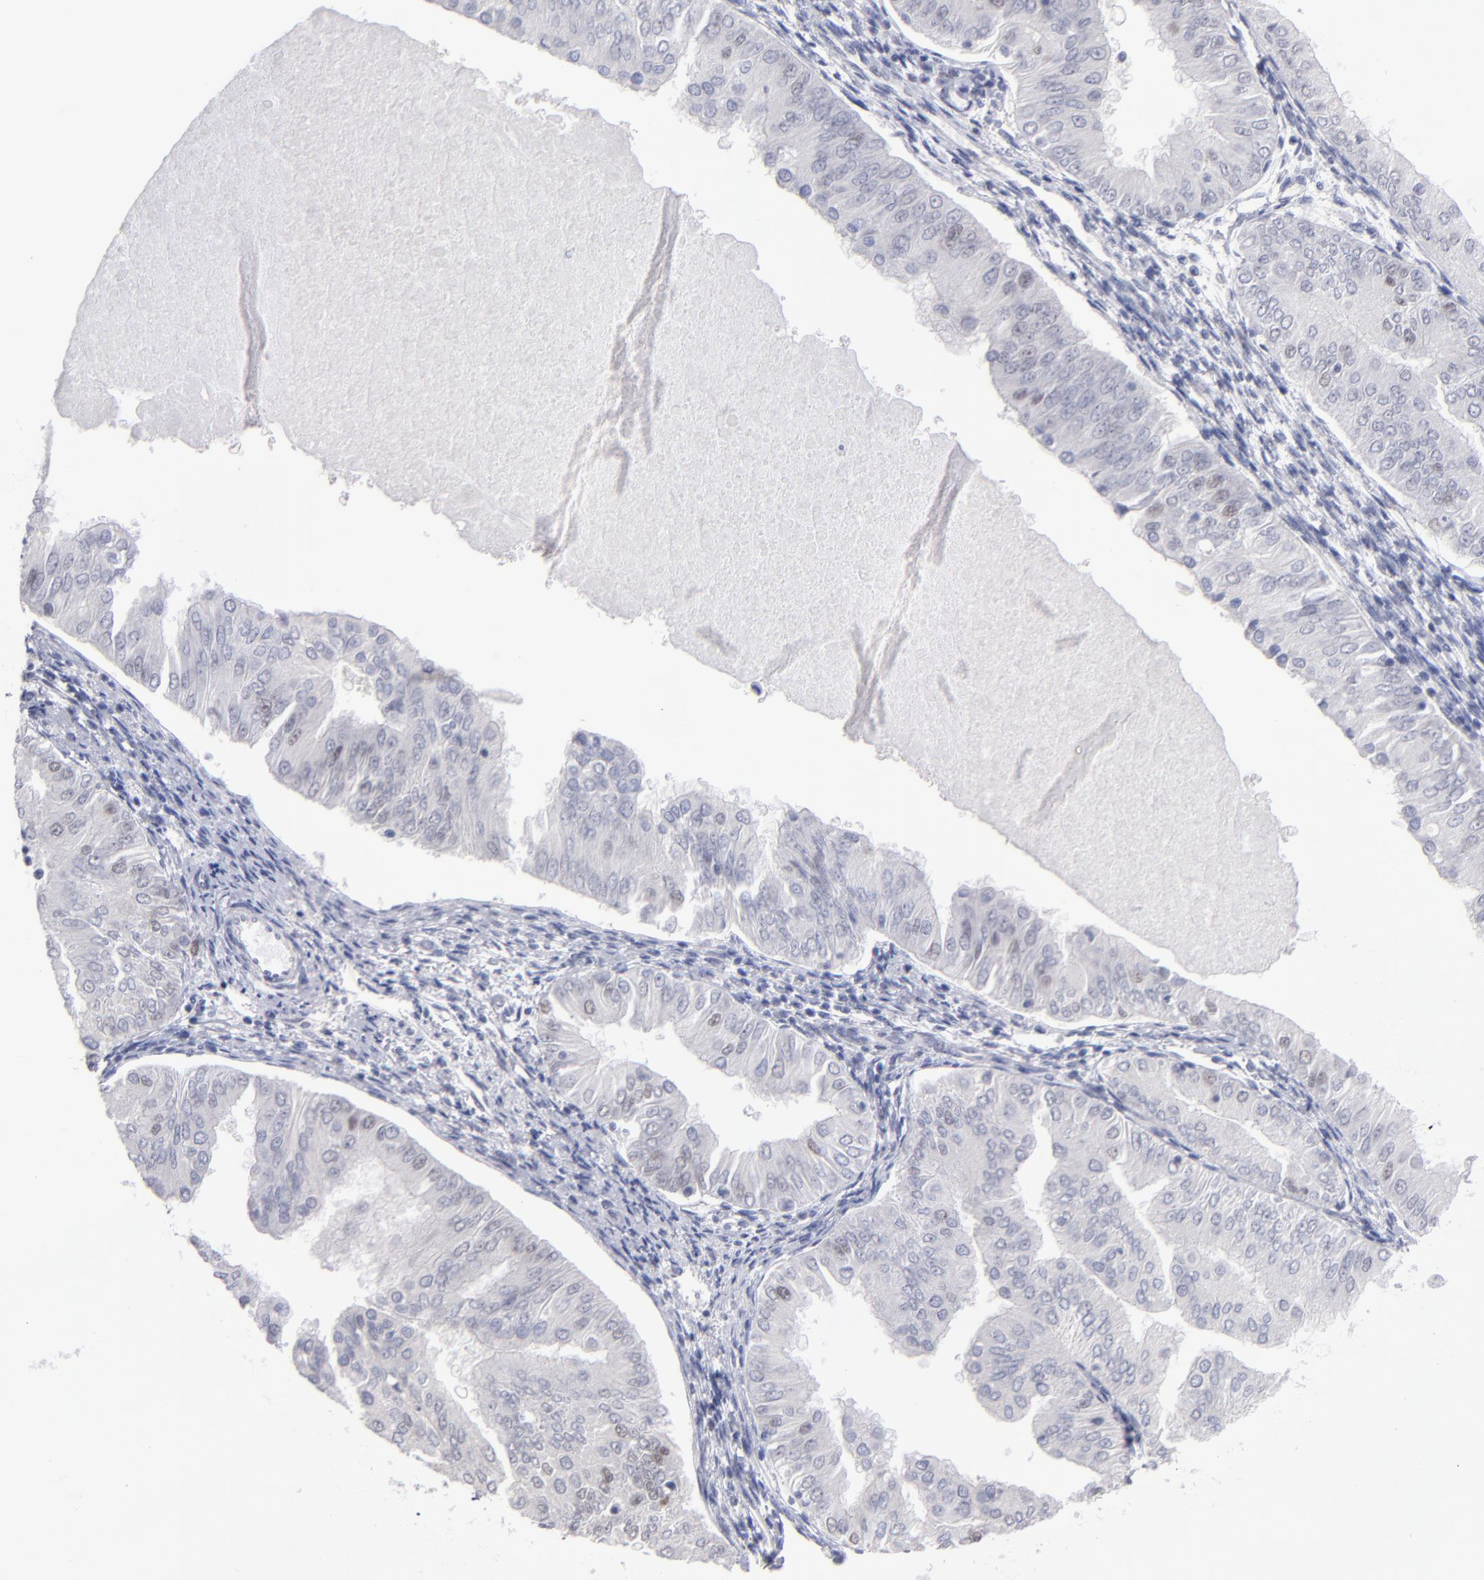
{"staining": {"intensity": "weak", "quantity": "<25%", "location": "nuclear"}, "tissue": "endometrial cancer", "cell_type": "Tumor cells", "image_type": "cancer", "snomed": [{"axis": "morphology", "description": "Adenocarcinoma, NOS"}, {"axis": "topography", "description": "Endometrium"}], "caption": "An immunohistochemistry image of endometrial cancer is shown. There is no staining in tumor cells of endometrial cancer.", "gene": "TEX11", "patient": {"sex": "female", "age": 53}}